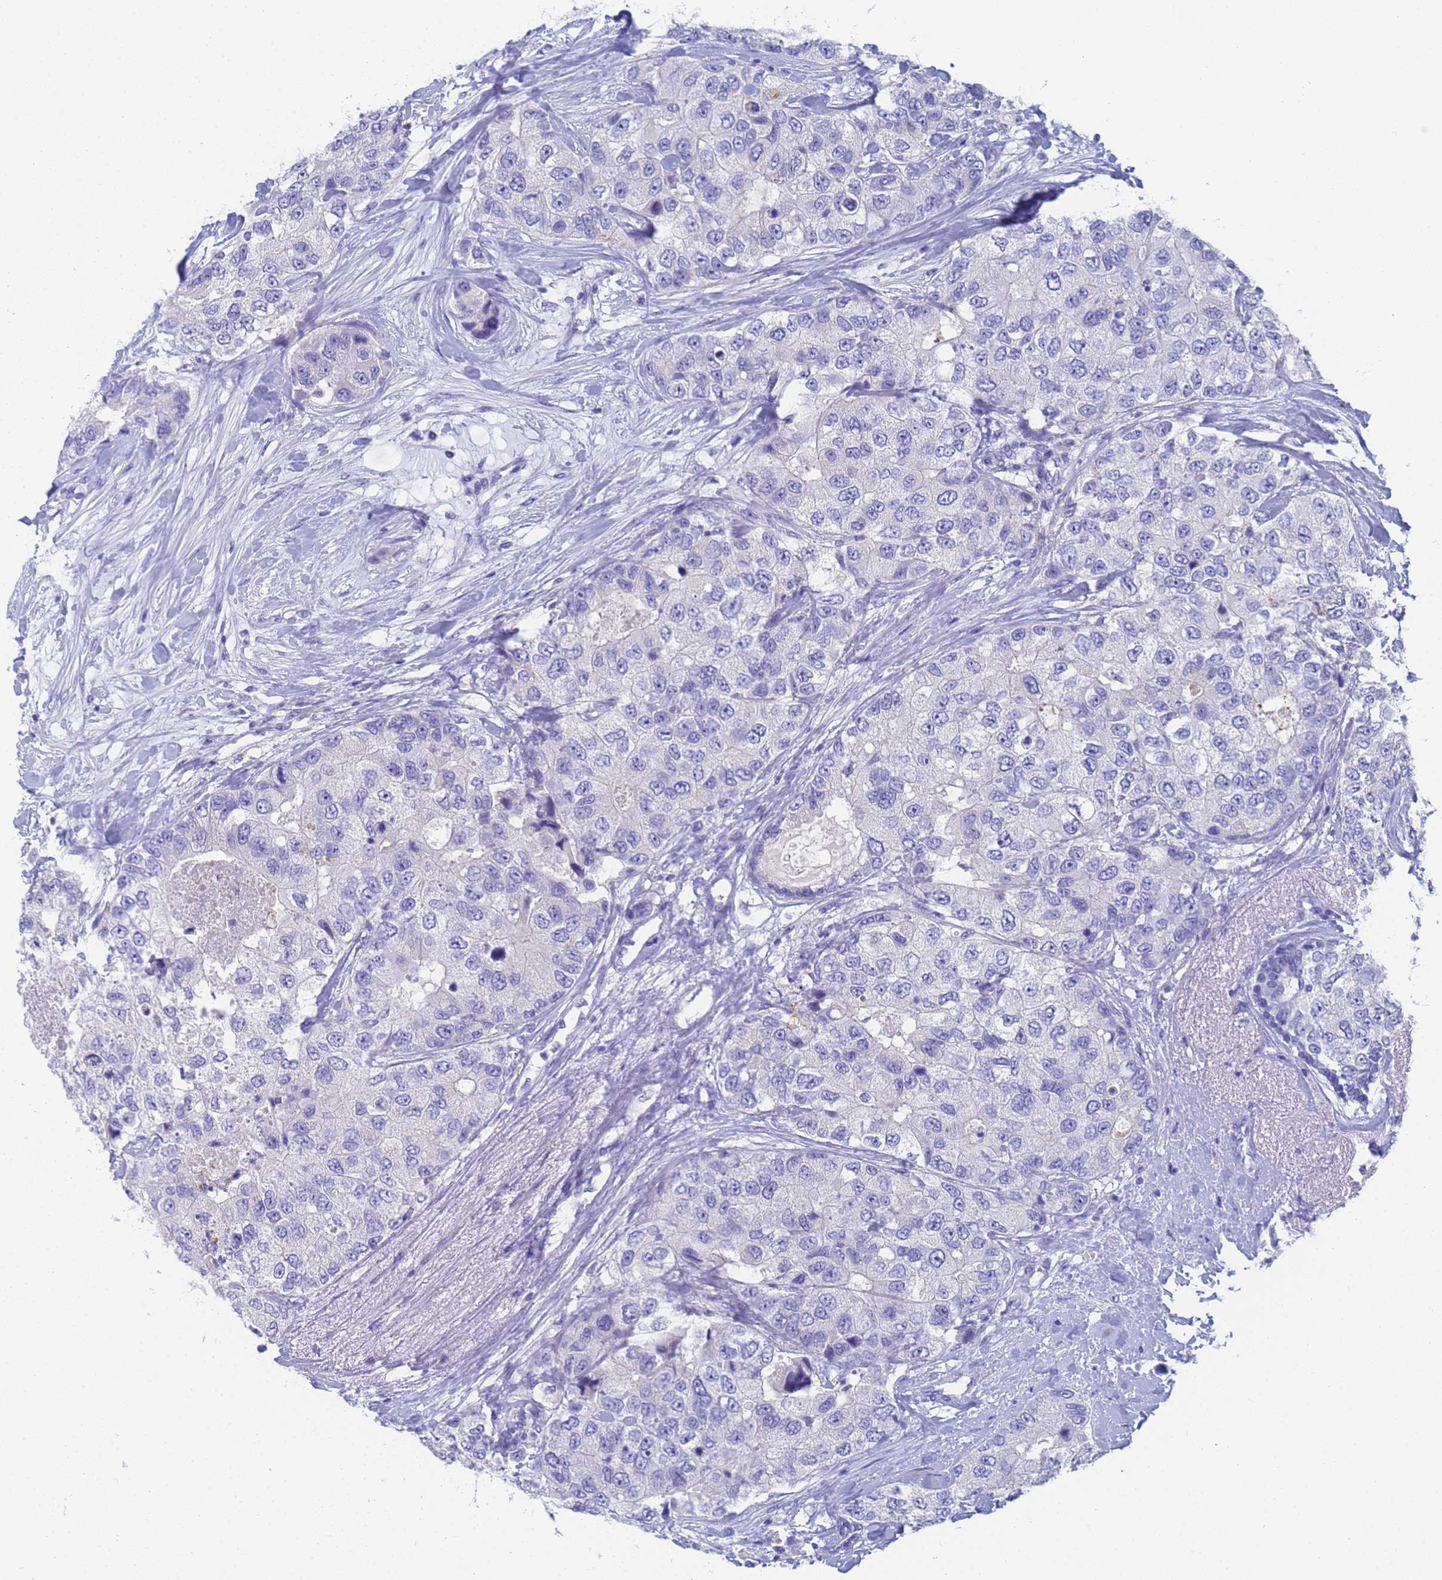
{"staining": {"intensity": "negative", "quantity": "none", "location": "none"}, "tissue": "breast cancer", "cell_type": "Tumor cells", "image_type": "cancer", "snomed": [{"axis": "morphology", "description": "Duct carcinoma"}, {"axis": "topography", "description": "Breast"}], "caption": "Intraductal carcinoma (breast) was stained to show a protein in brown. There is no significant expression in tumor cells.", "gene": "STATH", "patient": {"sex": "female", "age": 62}}